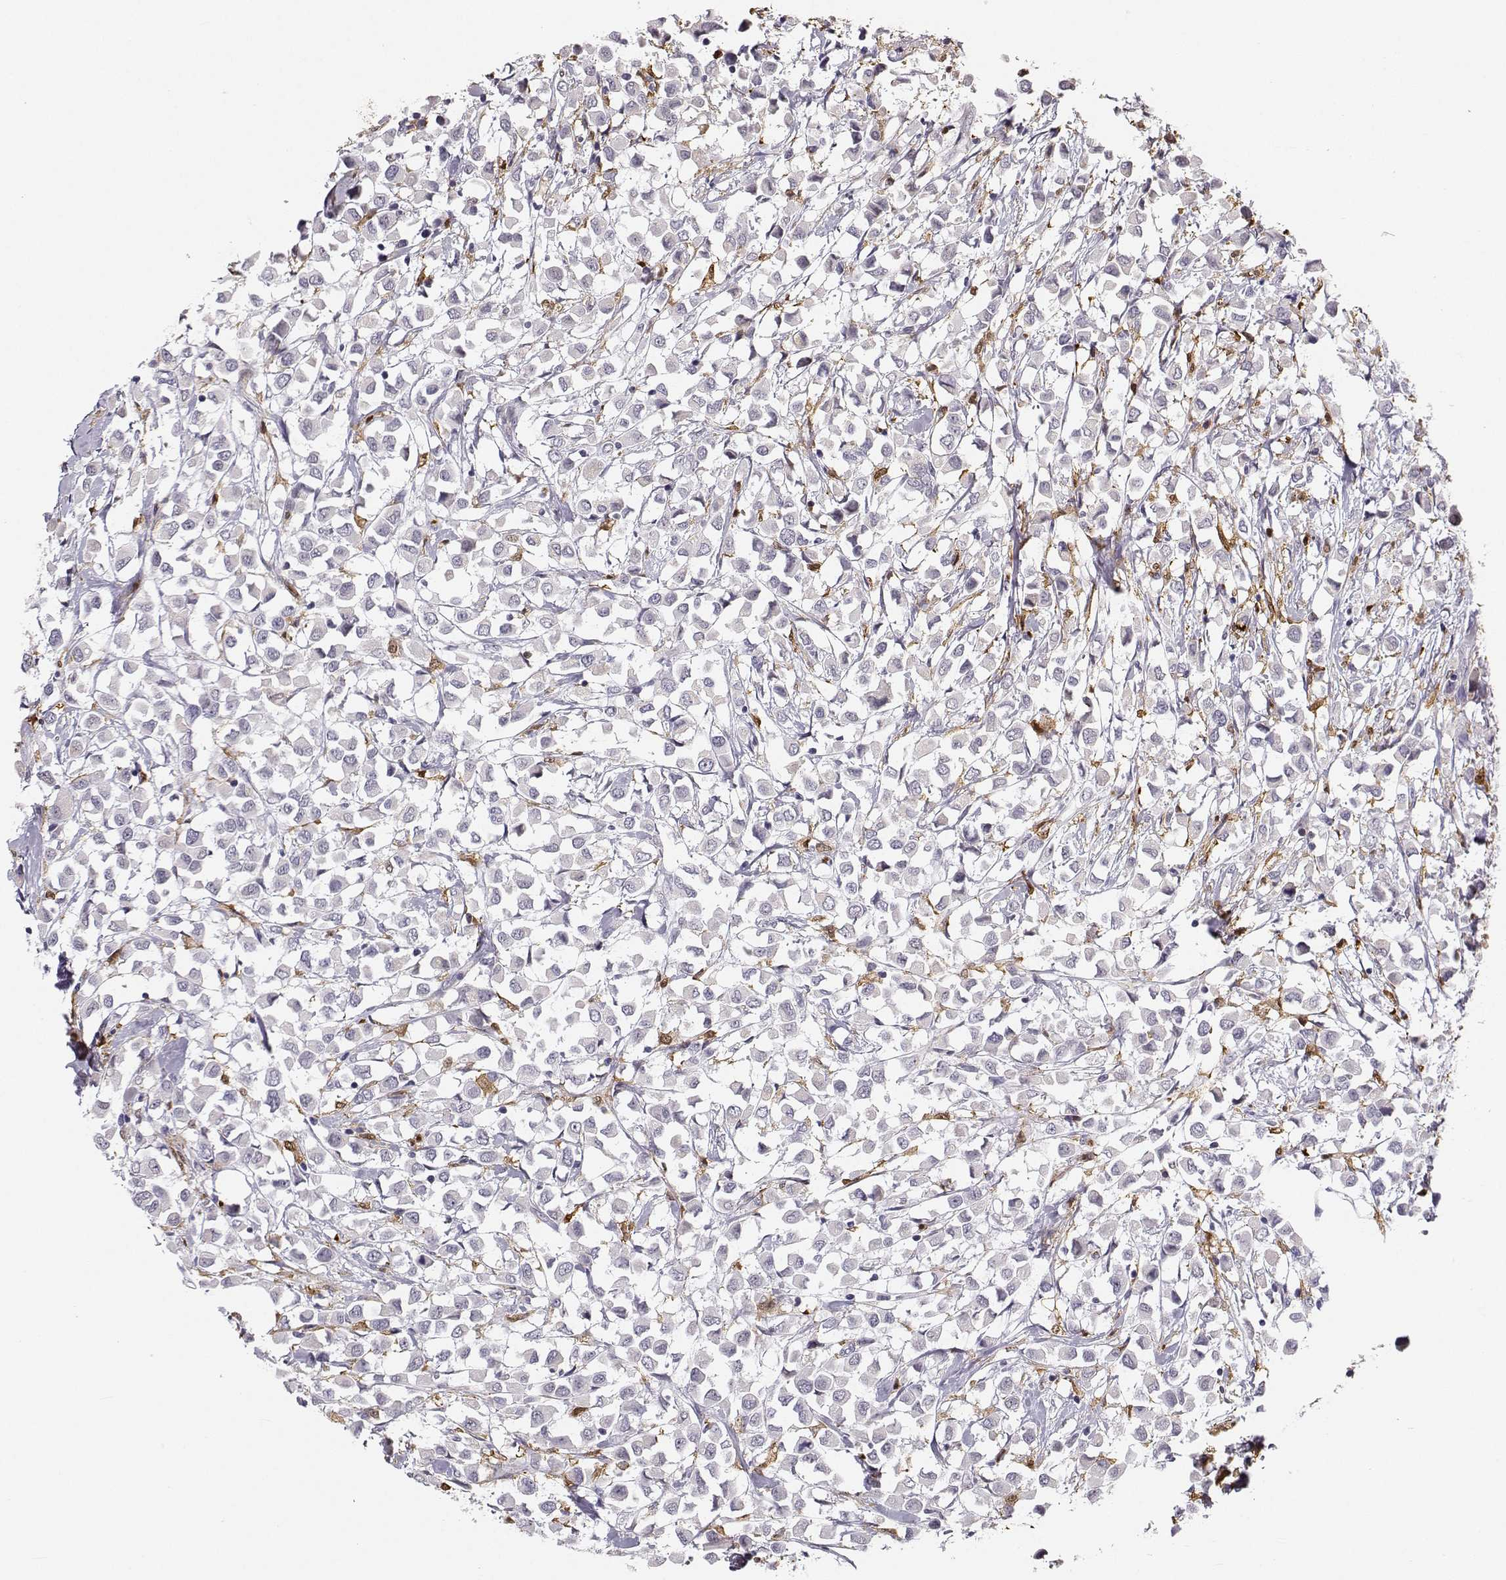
{"staining": {"intensity": "negative", "quantity": "none", "location": "none"}, "tissue": "breast cancer", "cell_type": "Tumor cells", "image_type": "cancer", "snomed": [{"axis": "morphology", "description": "Duct carcinoma"}, {"axis": "topography", "description": "Breast"}], "caption": "IHC photomicrograph of neoplastic tissue: human breast cancer stained with DAB (3,3'-diaminobenzidine) shows no significant protein positivity in tumor cells.", "gene": "HTR7", "patient": {"sex": "female", "age": 61}}